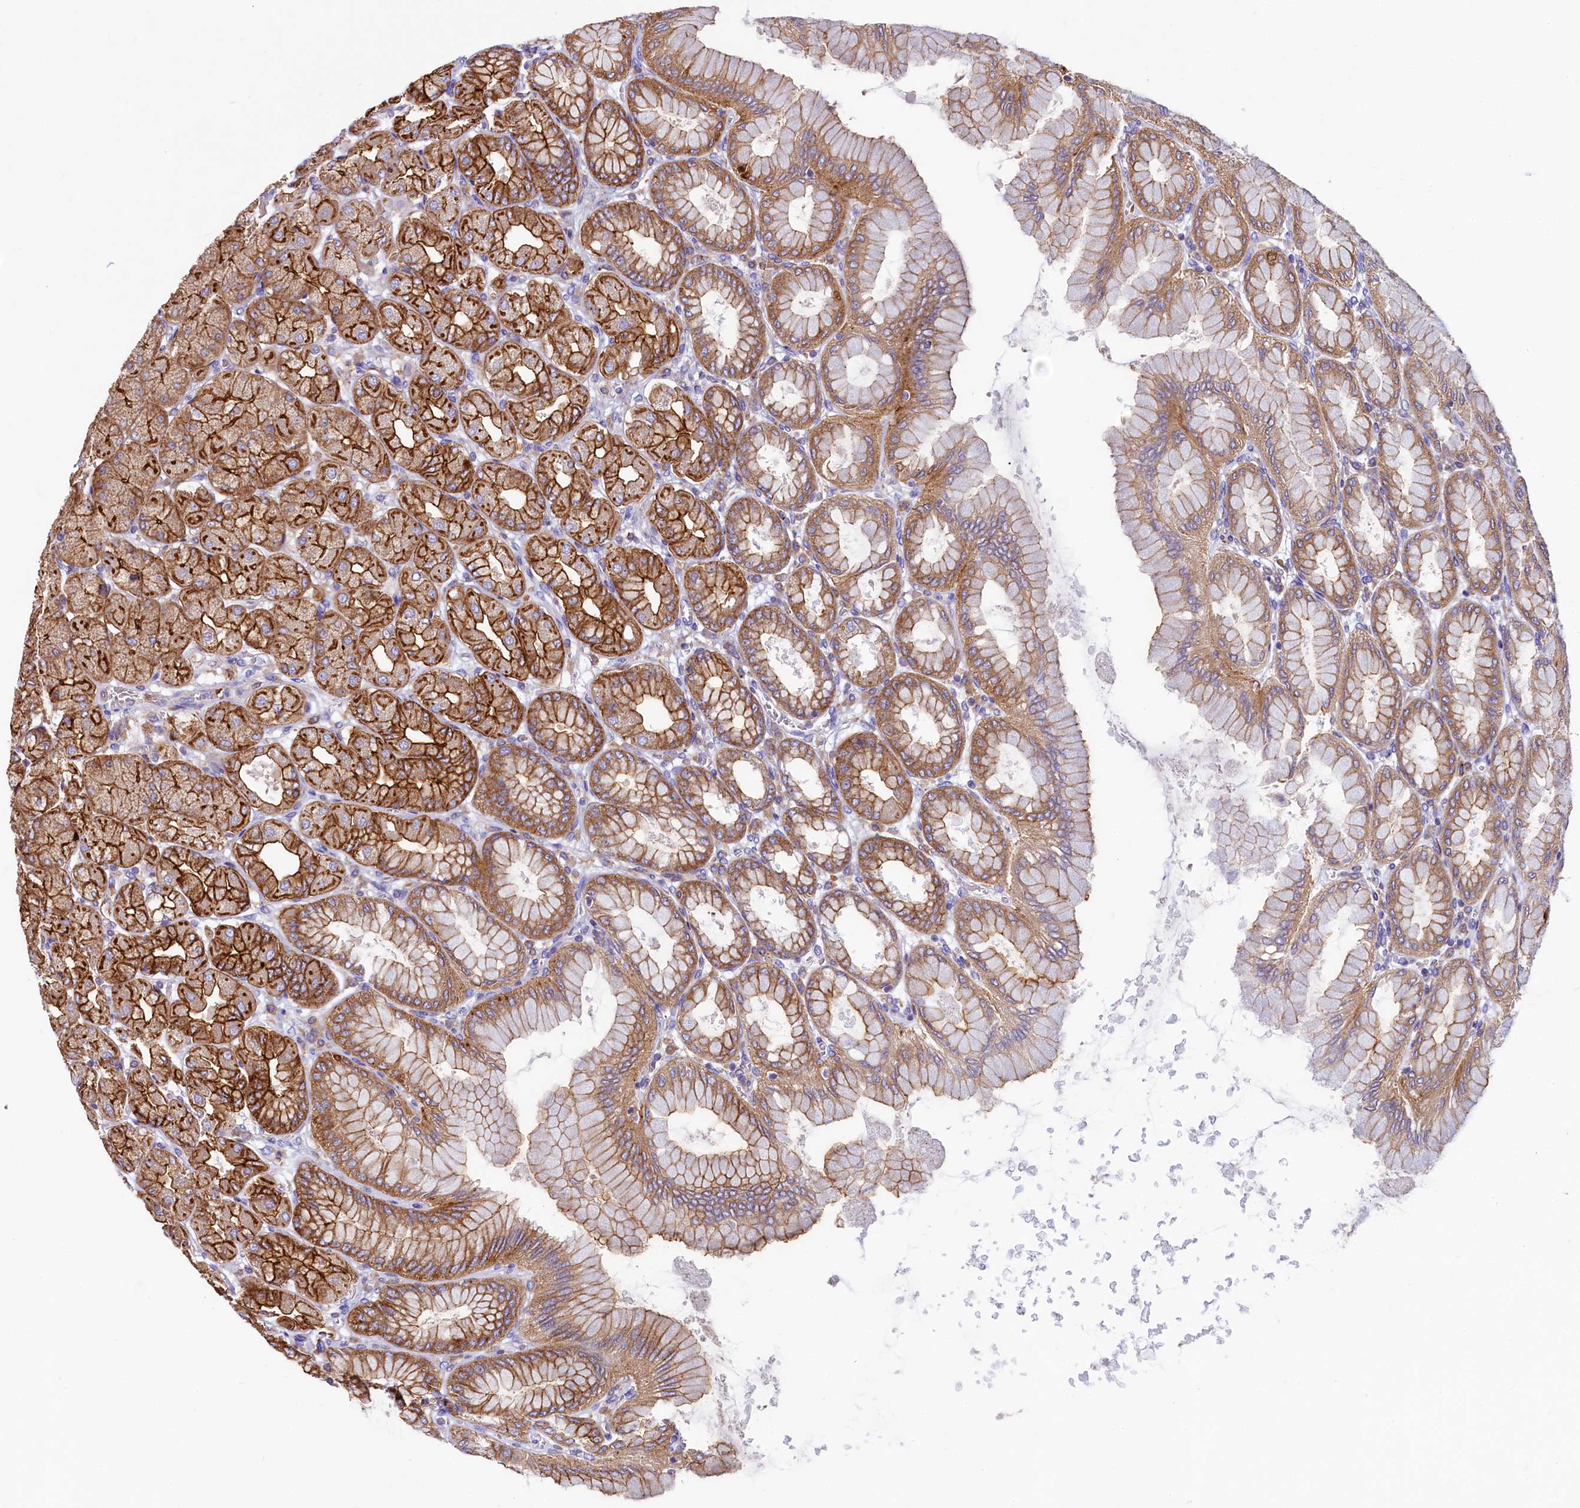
{"staining": {"intensity": "strong", "quantity": ">75%", "location": "cytoplasmic/membranous"}, "tissue": "stomach", "cell_type": "Glandular cells", "image_type": "normal", "snomed": [{"axis": "morphology", "description": "Normal tissue, NOS"}, {"axis": "topography", "description": "Stomach, upper"}], "caption": "Stomach was stained to show a protein in brown. There is high levels of strong cytoplasmic/membranous staining in about >75% of glandular cells. Using DAB (3,3'-diaminobenzidine) (brown) and hematoxylin (blue) stains, captured at high magnification using brightfield microscopy.", "gene": "HPS6", "patient": {"sex": "female", "age": 56}}